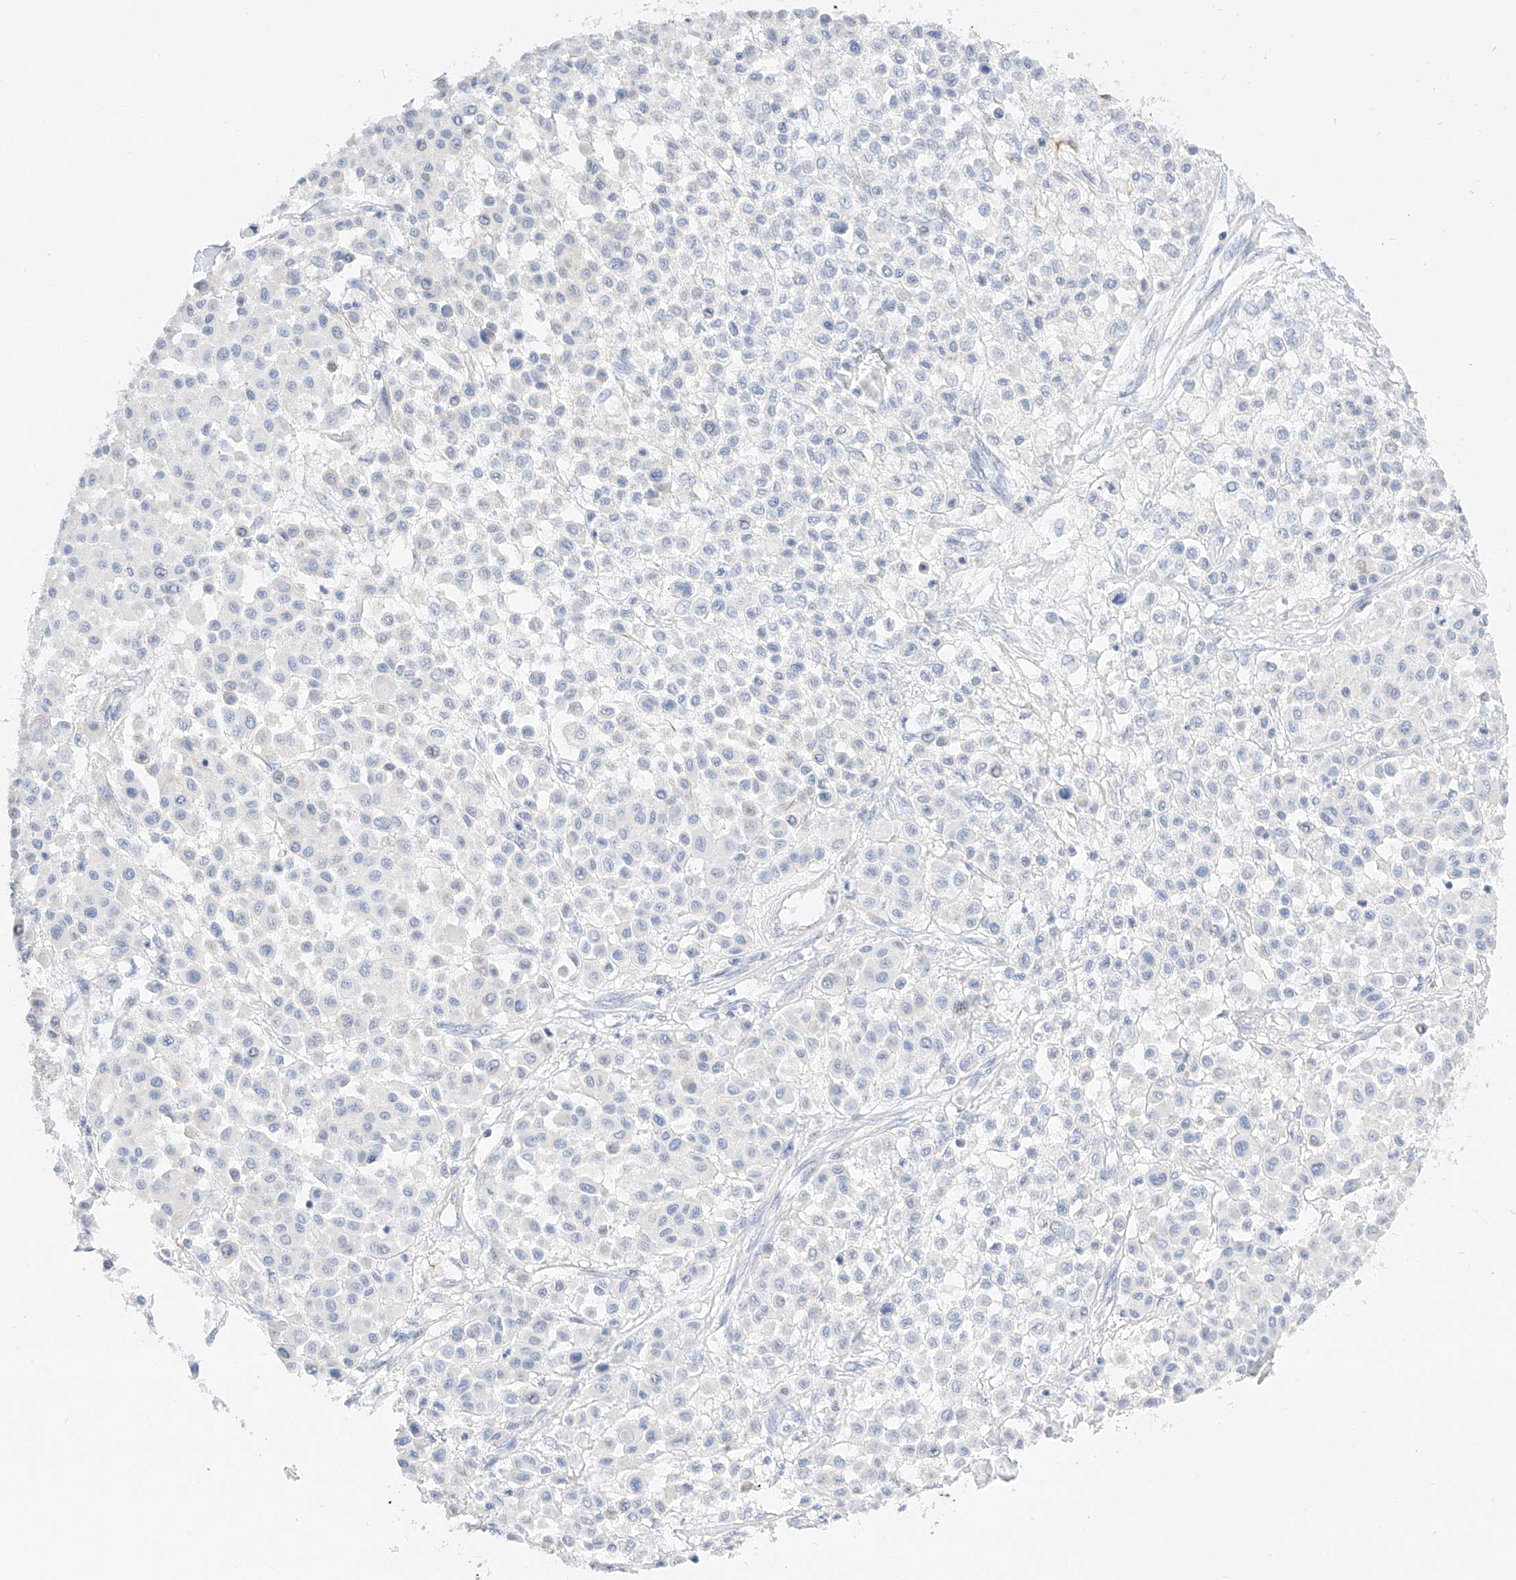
{"staining": {"intensity": "negative", "quantity": "none", "location": "none"}, "tissue": "melanoma", "cell_type": "Tumor cells", "image_type": "cancer", "snomed": [{"axis": "morphology", "description": "Malignant melanoma, Metastatic site"}, {"axis": "topography", "description": "Soft tissue"}], "caption": "High magnification brightfield microscopy of malignant melanoma (metastatic site) stained with DAB (brown) and counterstained with hematoxylin (blue): tumor cells show no significant staining.", "gene": "CDCP2", "patient": {"sex": "male", "age": 41}}